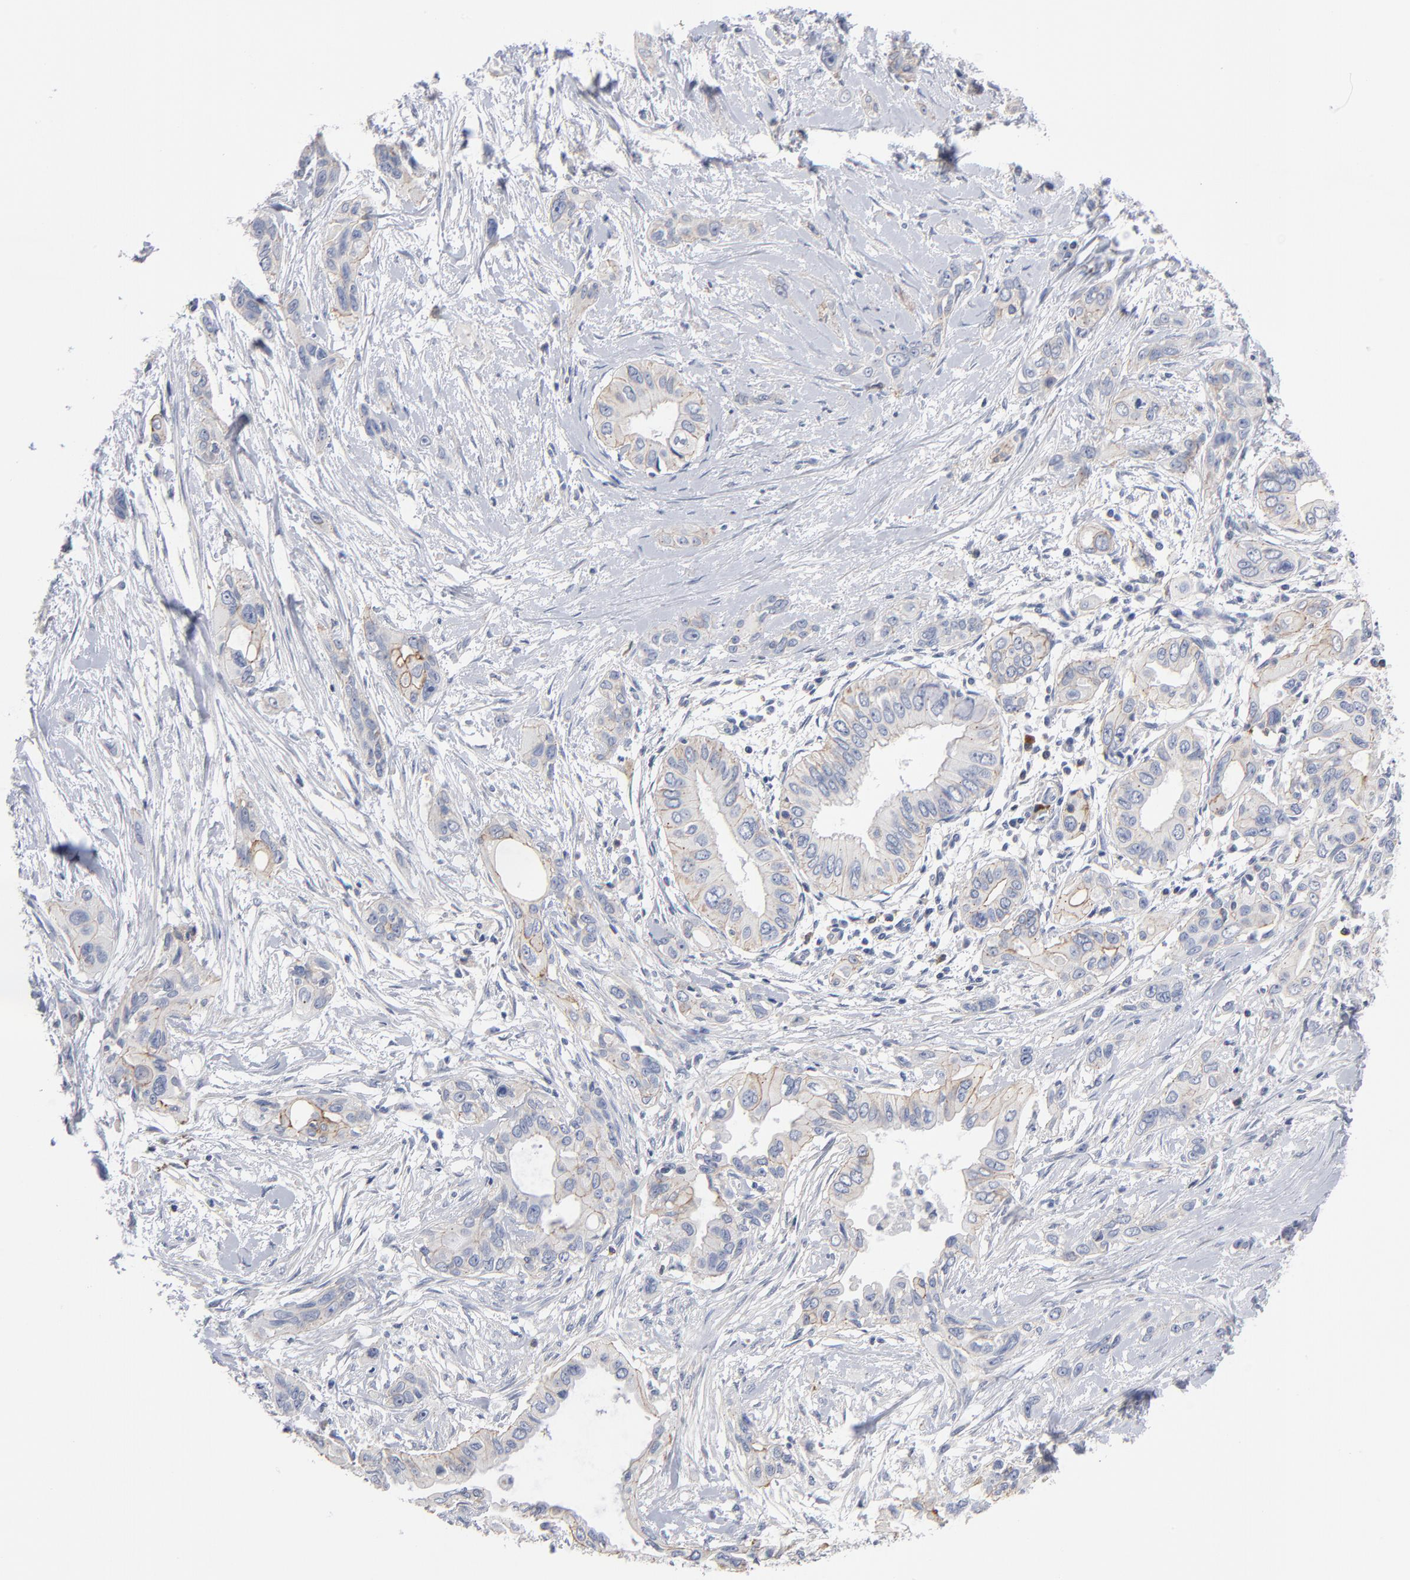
{"staining": {"intensity": "weak", "quantity": ">75%", "location": "cytoplasmic/membranous"}, "tissue": "pancreatic cancer", "cell_type": "Tumor cells", "image_type": "cancer", "snomed": [{"axis": "morphology", "description": "Adenocarcinoma, NOS"}, {"axis": "topography", "description": "Pancreas"}], "caption": "Pancreatic cancer tissue exhibits weak cytoplasmic/membranous positivity in about >75% of tumor cells, visualized by immunohistochemistry. The staining was performed using DAB to visualize the protein expression in brown, while the nuclei were stained in blue with hematoxylin (Magnification: 20x).", "gene": "PDLIM2", "patient": {"sex": "female", "age": 60}}